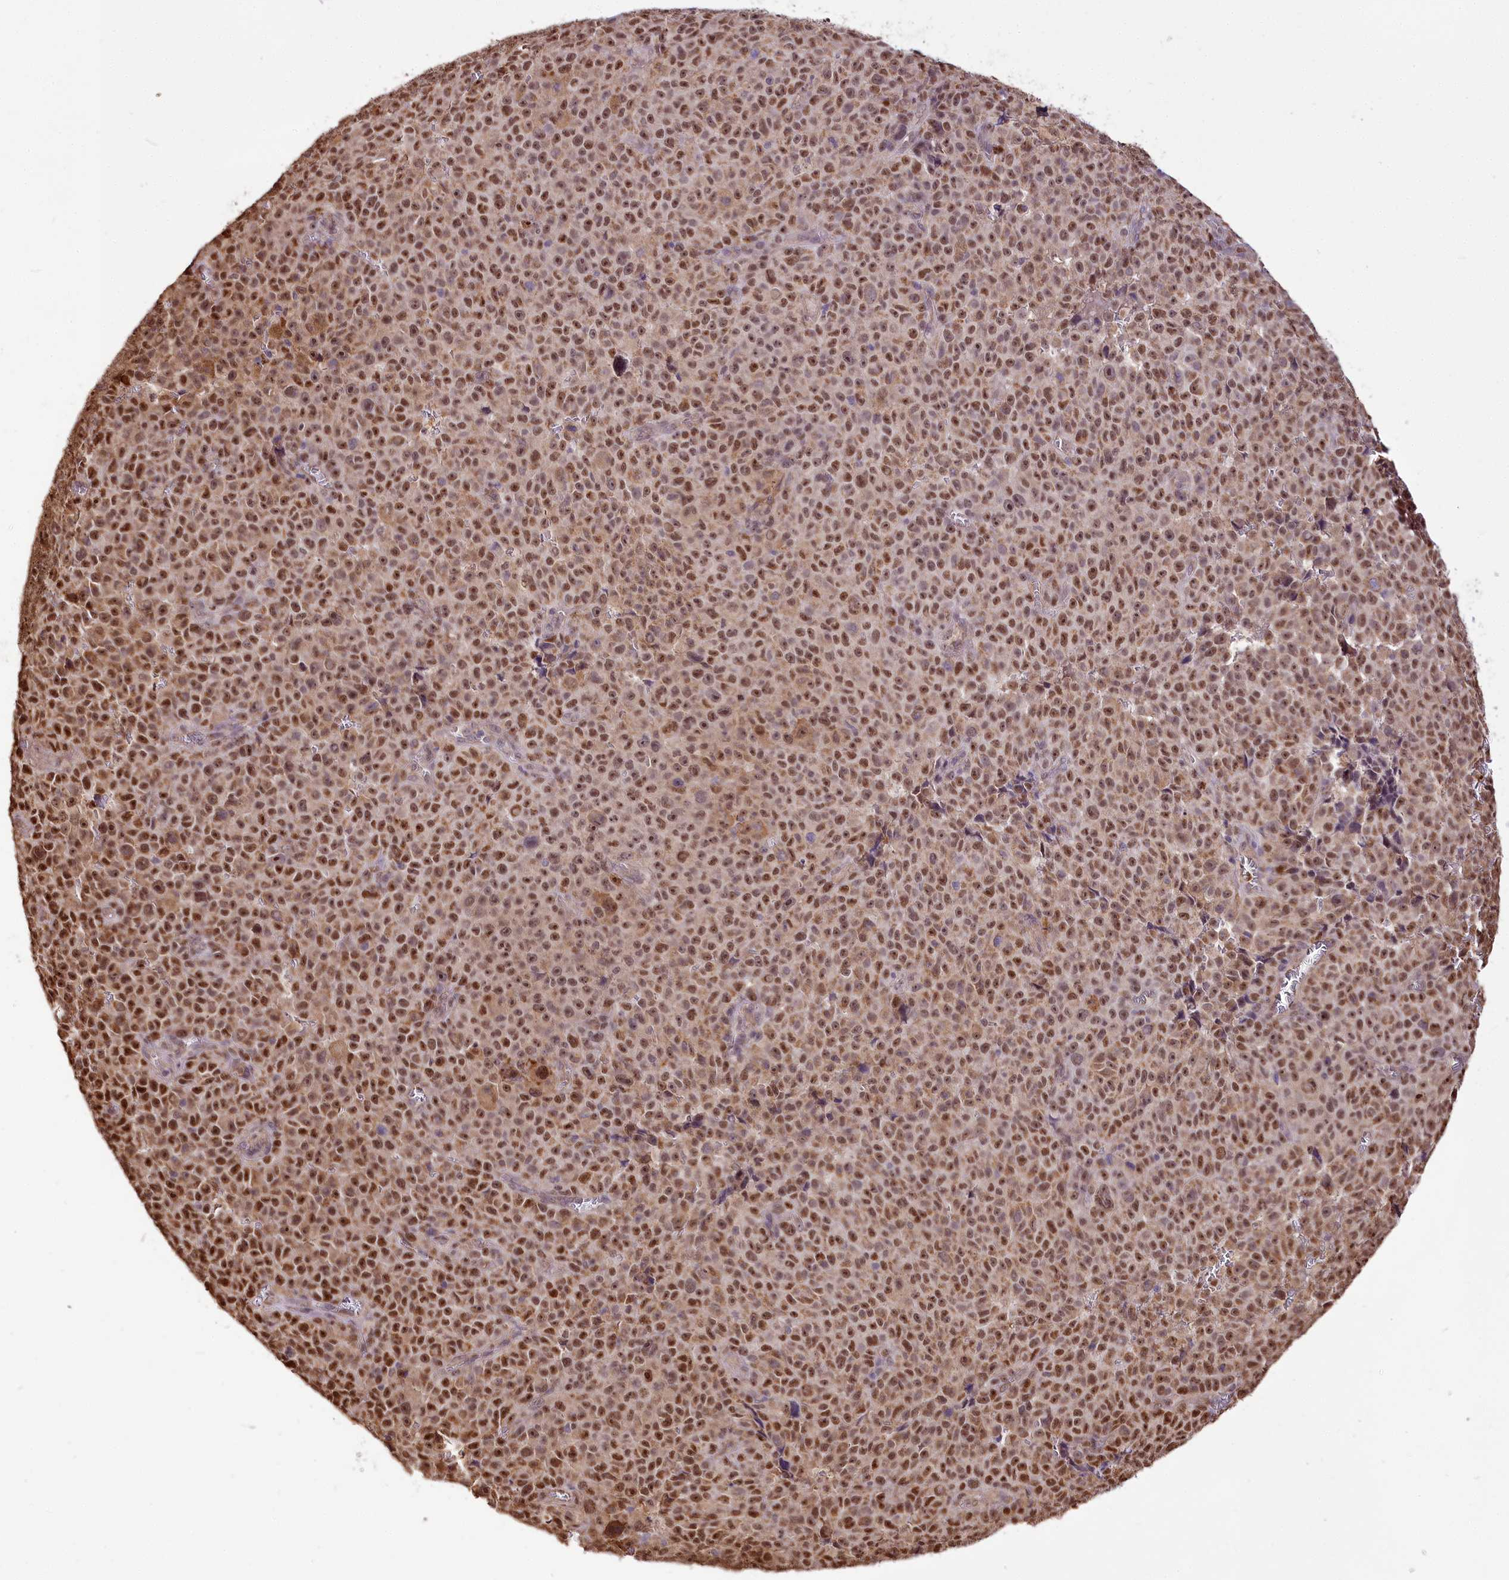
{"staining": {"intensity": "moderate", "quantity": ">75%", "location": "nuclear"}, "tissue": "melanoma", "cell_type": "Tumor cells", "image_type": "cancer", "snomed": [{"axis": "morphology", "description": "Malignant melanoma, NOS"}, {"axis": "topography", "description": "Skin"}], "caption": "A brown stain labels moderate nuclear positivity of a protein in human melanoma tumor cells.", "gene": "GNL3L", "patient": {"sex": "female", "age": 82}}